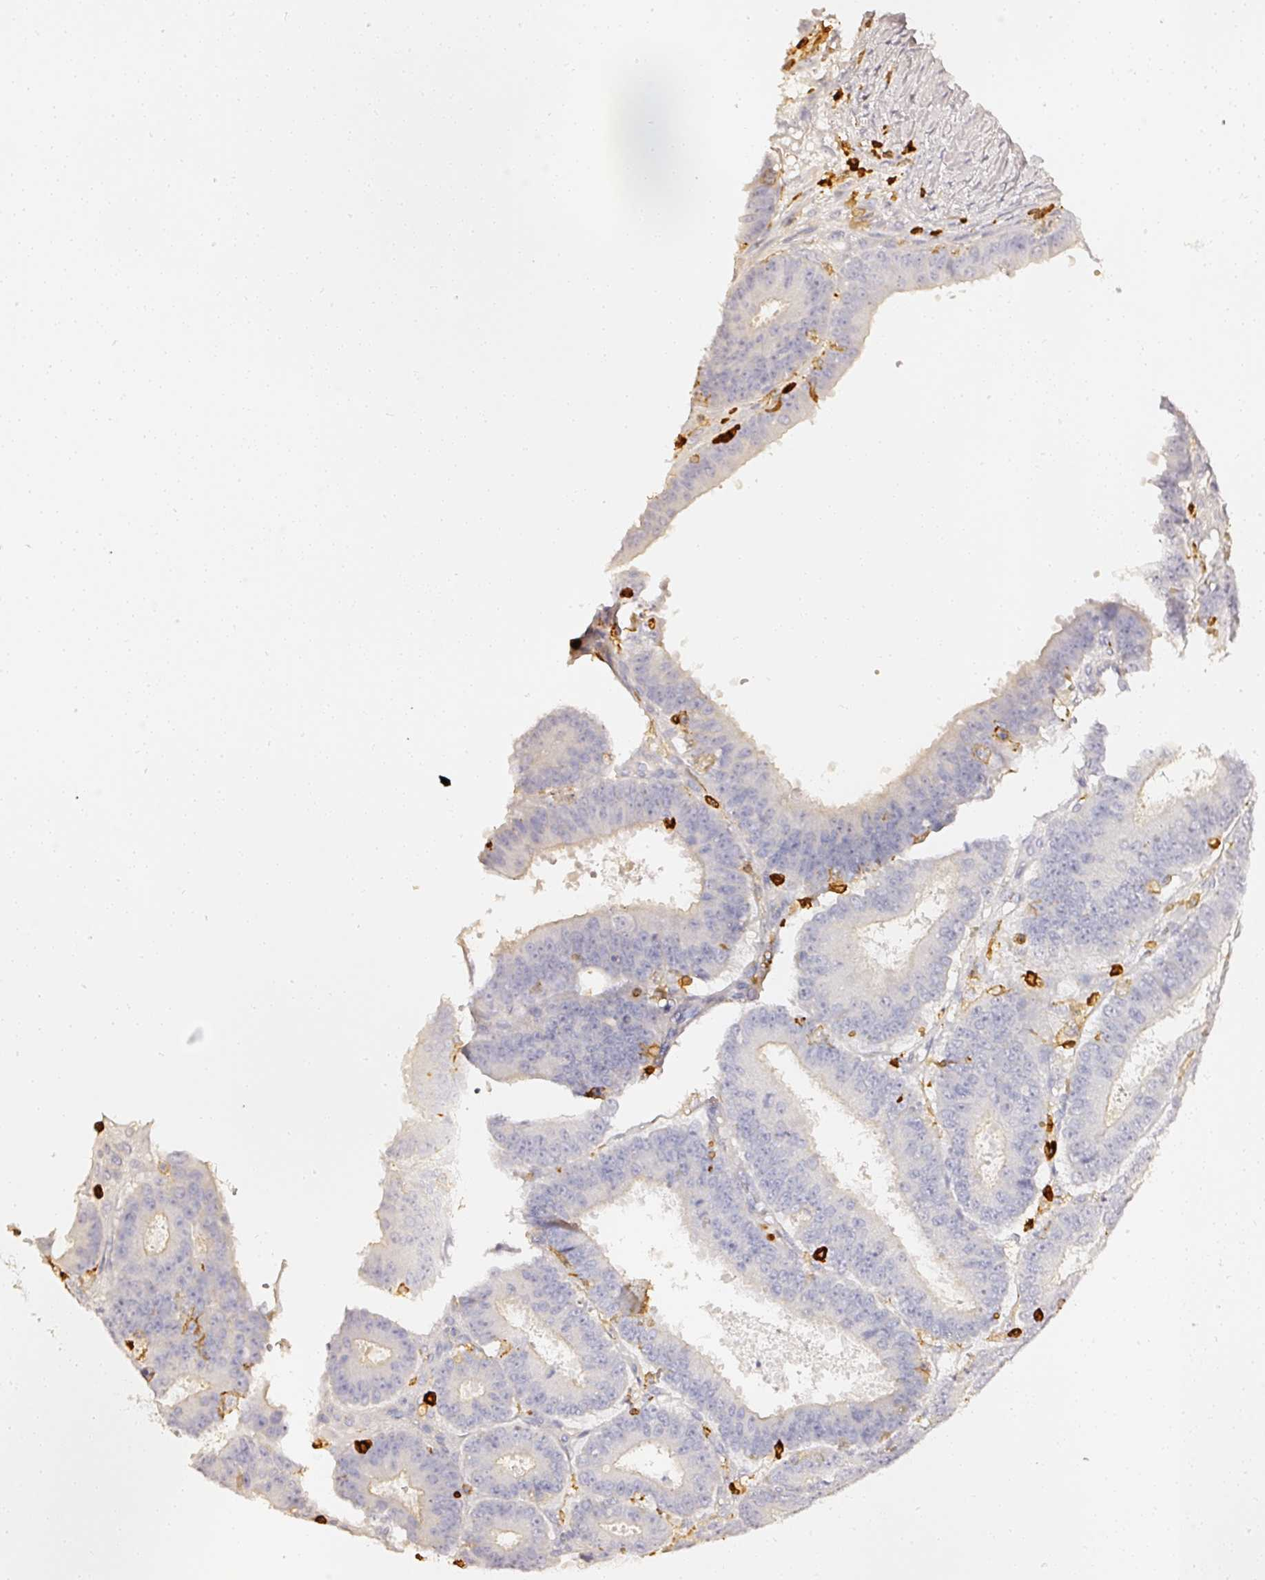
{"staining": {"intensity": "moderate", "quantity": "<25%", "location": "cytoplasmic/membranous"}, "tissue": "ovarian cancer", "cell_type": "Tumor cells", "image_type": "cancer", "snomed": [{"axis": "morphology", "description": "Carcinoma, endometroid"}, {"axis": "topography", "description": "Appendix"}, {"axis": "topography", "description": "Ovary"}], "caption": "Ovarian cancer stained for a protein (brown) displays moderate cytoplasmic/membranous positive expression in approximately <25% of tumor cells.", "gene": "EVL", "patient": {"sex": "female", "age": 42}}